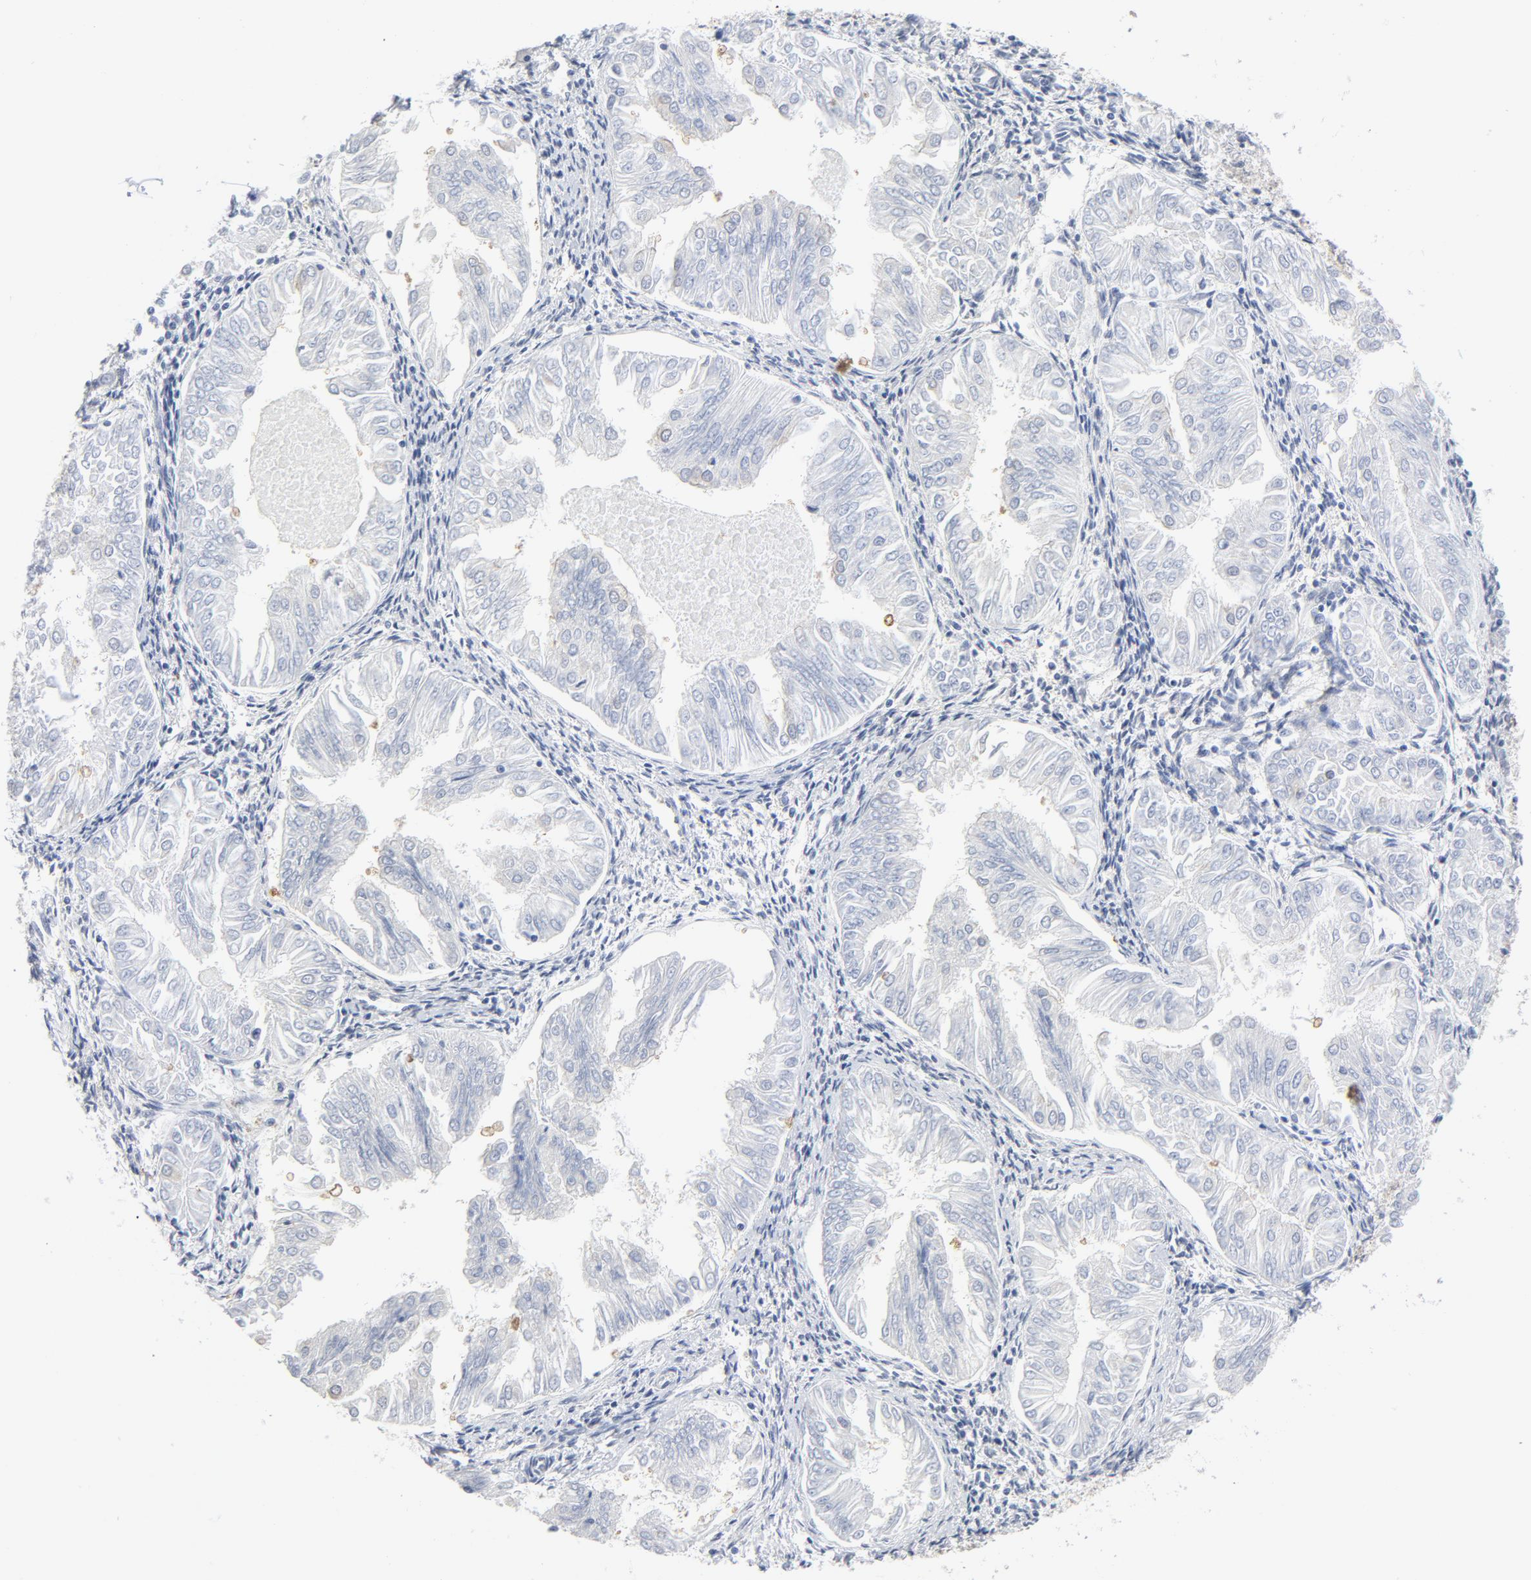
{"staining": {"intensity": "negative", "quantity": "none", "location": "none"}, "tissue": "endometrial cancer", "cell_type": "Tumor cells", "image_type": "cancer", "snomed": [{"axis": "morphology", "description": "Adenocarcinoma, NOS"}, {"axis": "topography", "description": "Endometrium"}], "caption": "Immunohistochemistry image of human endometrial adenocarcinoma stained for a protein (brown), which demonstrates no staining in tumor cells.", "gene": "BAD", "patient": {"sex": "female", "age": 53}}